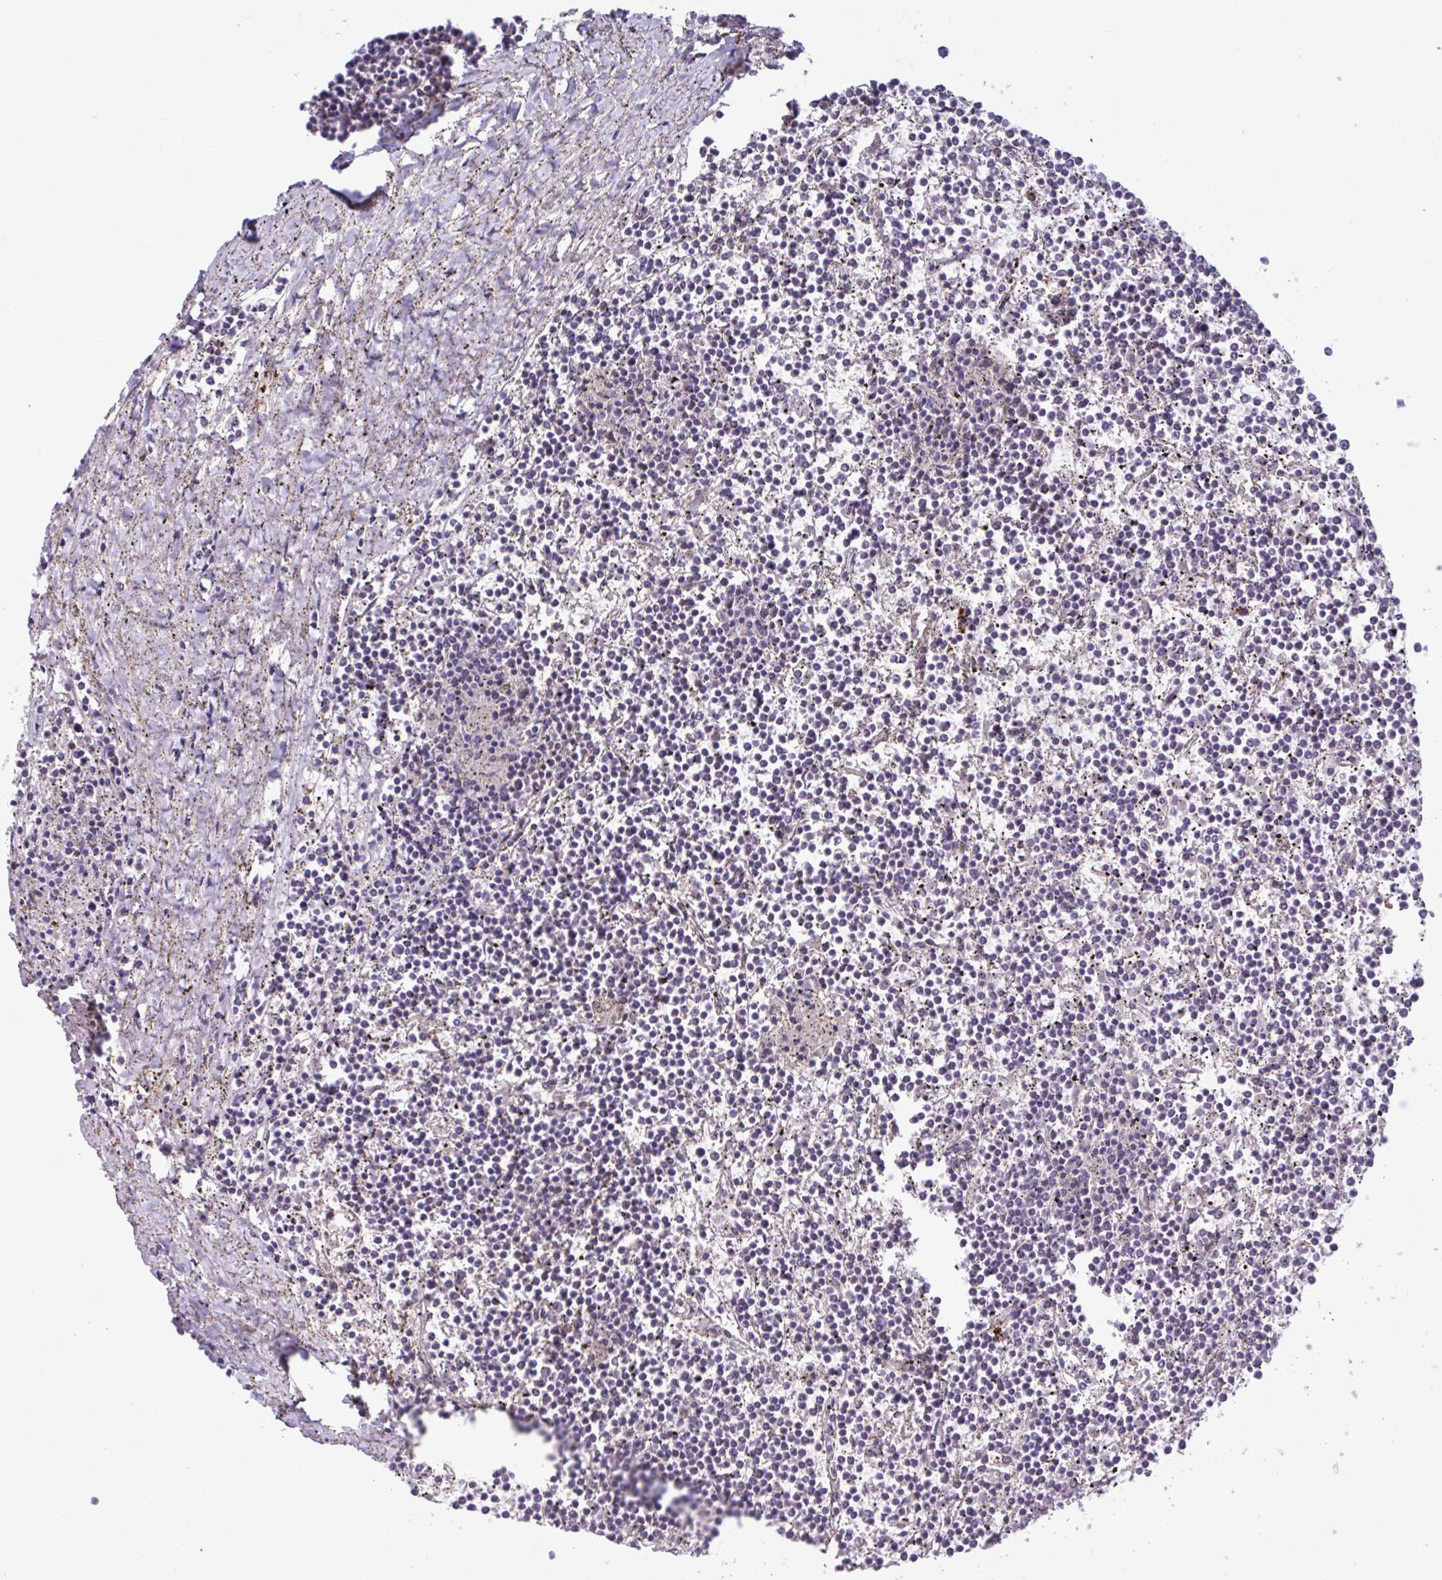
{"staining": {"intensity": "negative", "quantity": "none", "location": "none"}, "tissue": "lymphoma", "cell_type": "Tumor cells", "image_type": "cancer", "snomed": [{"axis": "morphology", "description": "Malignant lymphoma, non-Hodgkin's type, Low grade"}, {"axis": "topography", "description": "Spleen"}], "caption": "Tumor cells show no significant staining in malignant lymphoma, non-Hodgkin's type (low-grade).", "gene": "TTC7B", "patient": {"sex": "female", "age": 19}}